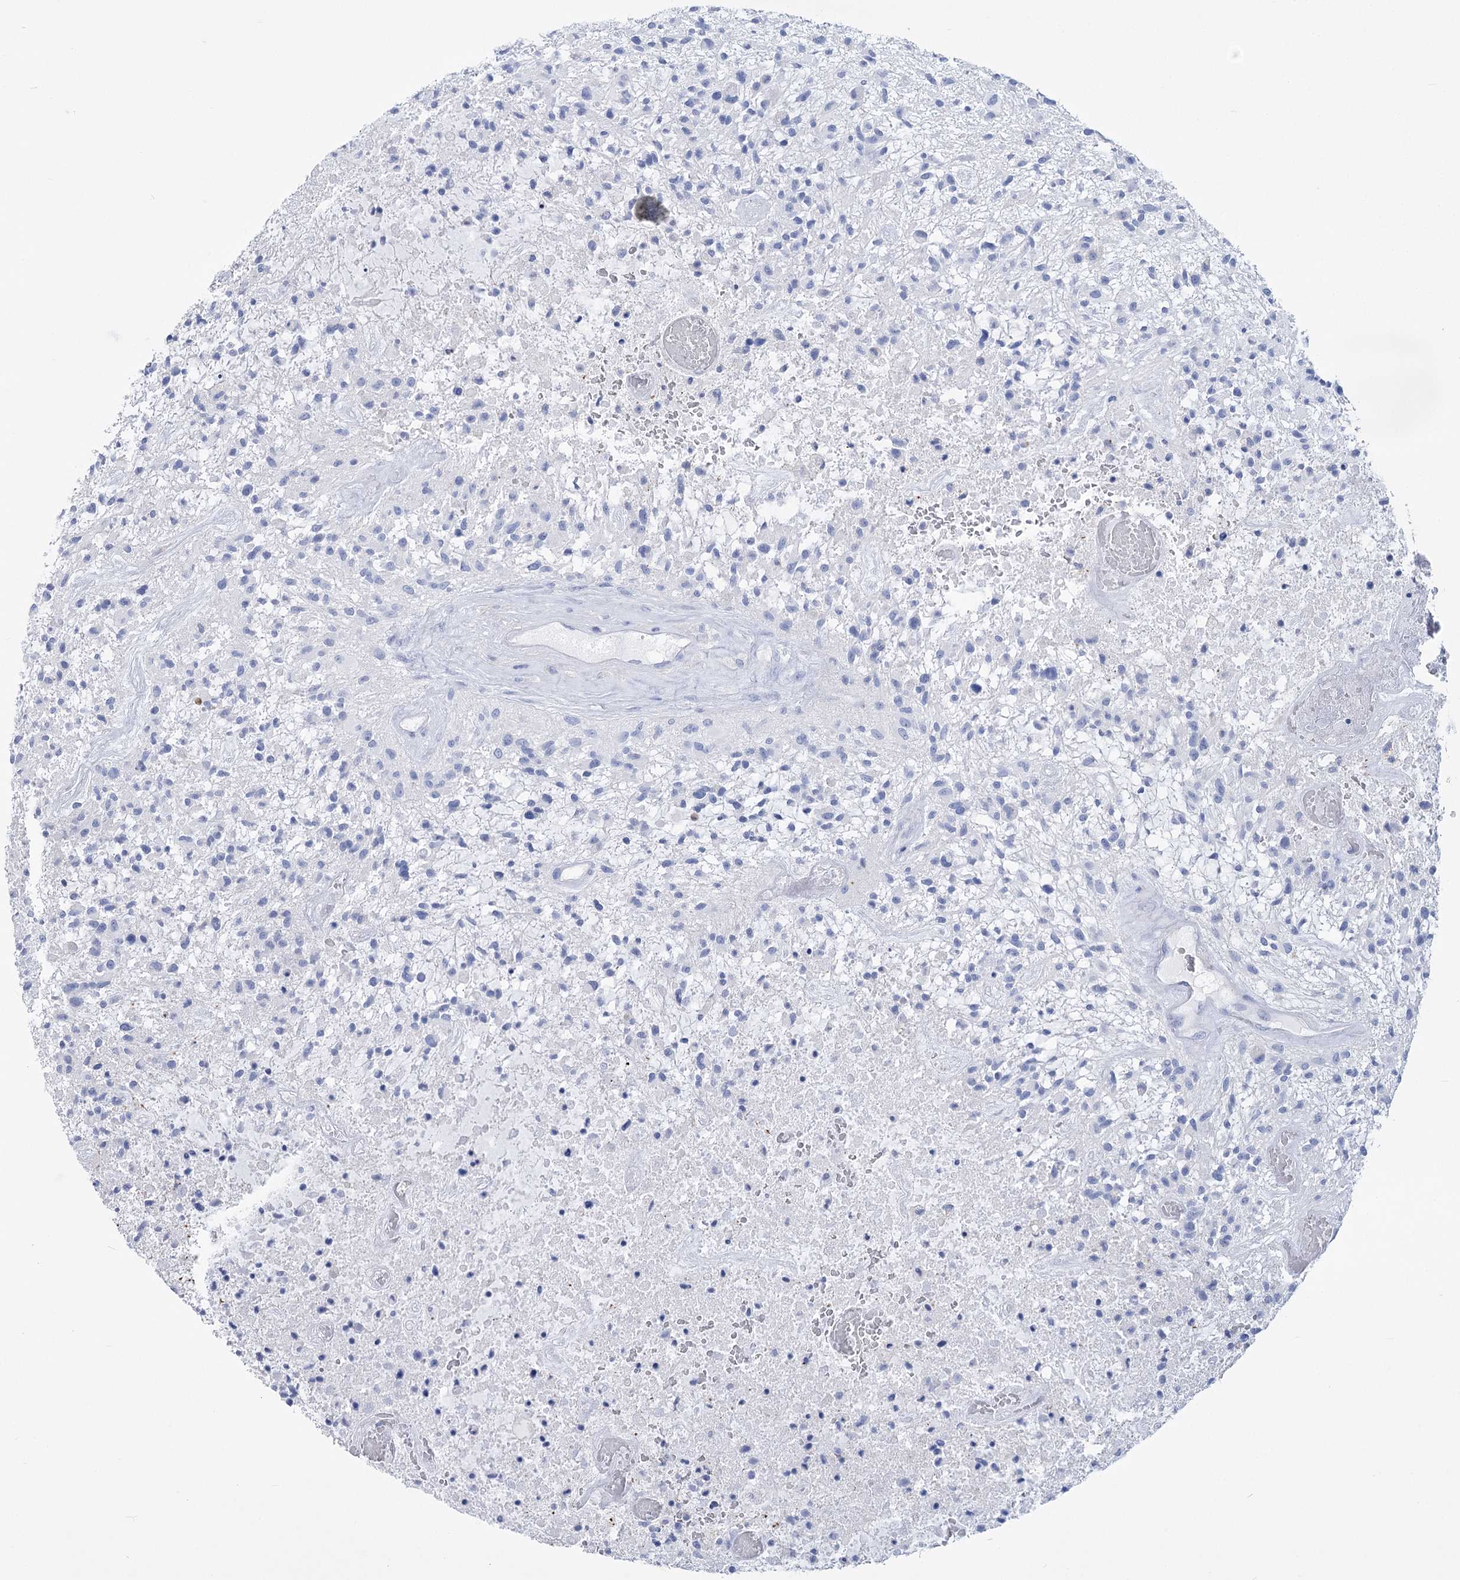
{"staining": {"intensity": "negative", "quantity": "none", "location": "none"}, "tissue": "glioma", "cell_type": "Tumor cells", "image_type": "cancer", "snomed": [{"axis": "morphology", "description": "Glioma, malignant, High grade"}, {"axis": "topography", "description": "Brain"}], "caption": "Immunohistochemical staining of human malignant high-grade glioma displays no significant expression in tumor cells.", "gene": "PCDHA1", "patient": {"sex": "male", "age": 47}}